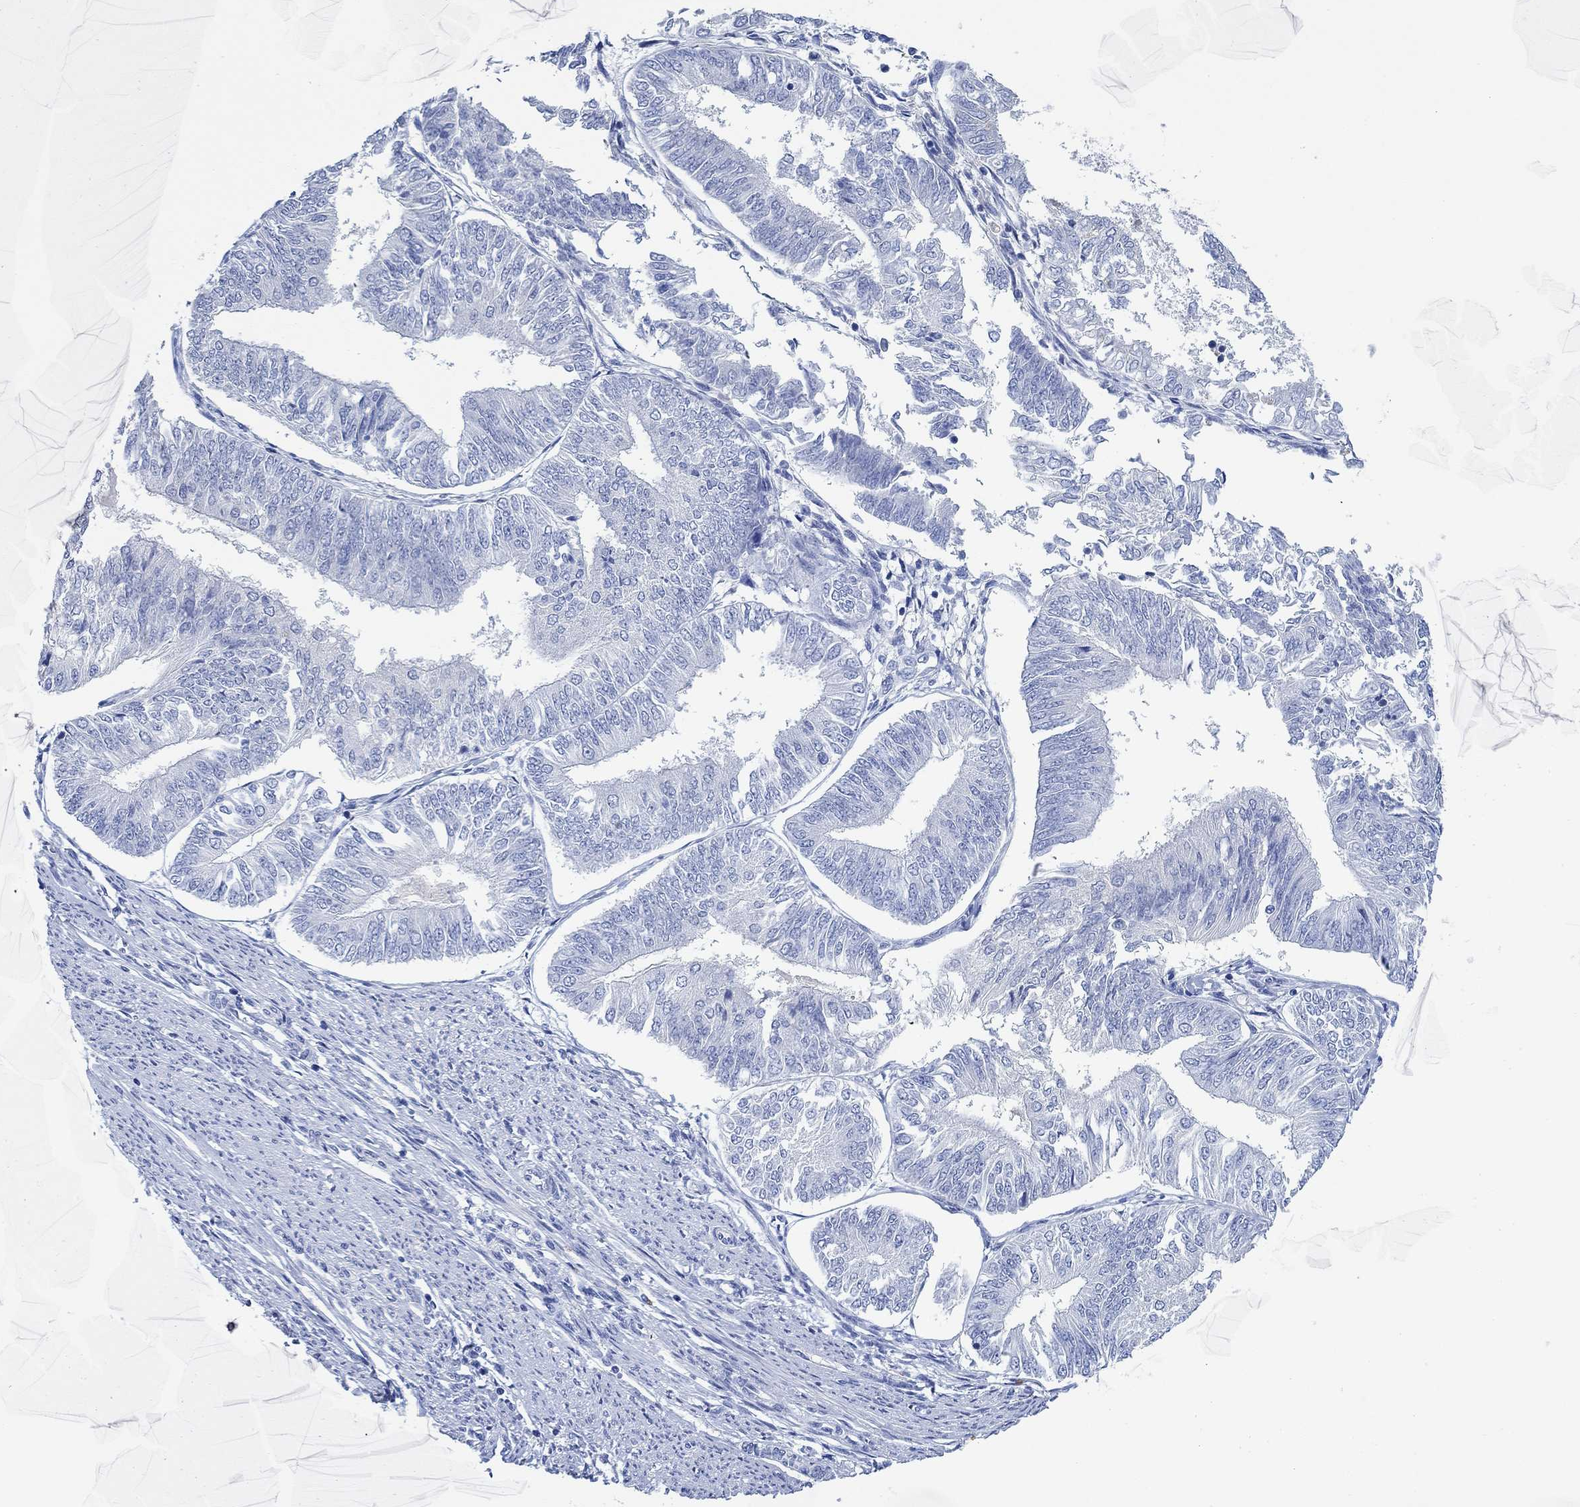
{"staining": {"intensity": "negative", "quantity": "none", "location": "none"}, "tissue": "endometrial cancer", "cell_type": "Tumor cells", "image_type": "cancer", "snomed": [{"axis": "morphology", "description": "Adenocarcinoma, NOS"}, {"axis": "topography", "description": "Endometrium"}], "caption": "A high-resolution histopathology image shows IHC staining of endometrial cancer (adenocarcinoma), which reveals no significant staining in tumor cells.", "gene": "PPP1R17", "patient": {"sex": "female", "age": 58}}